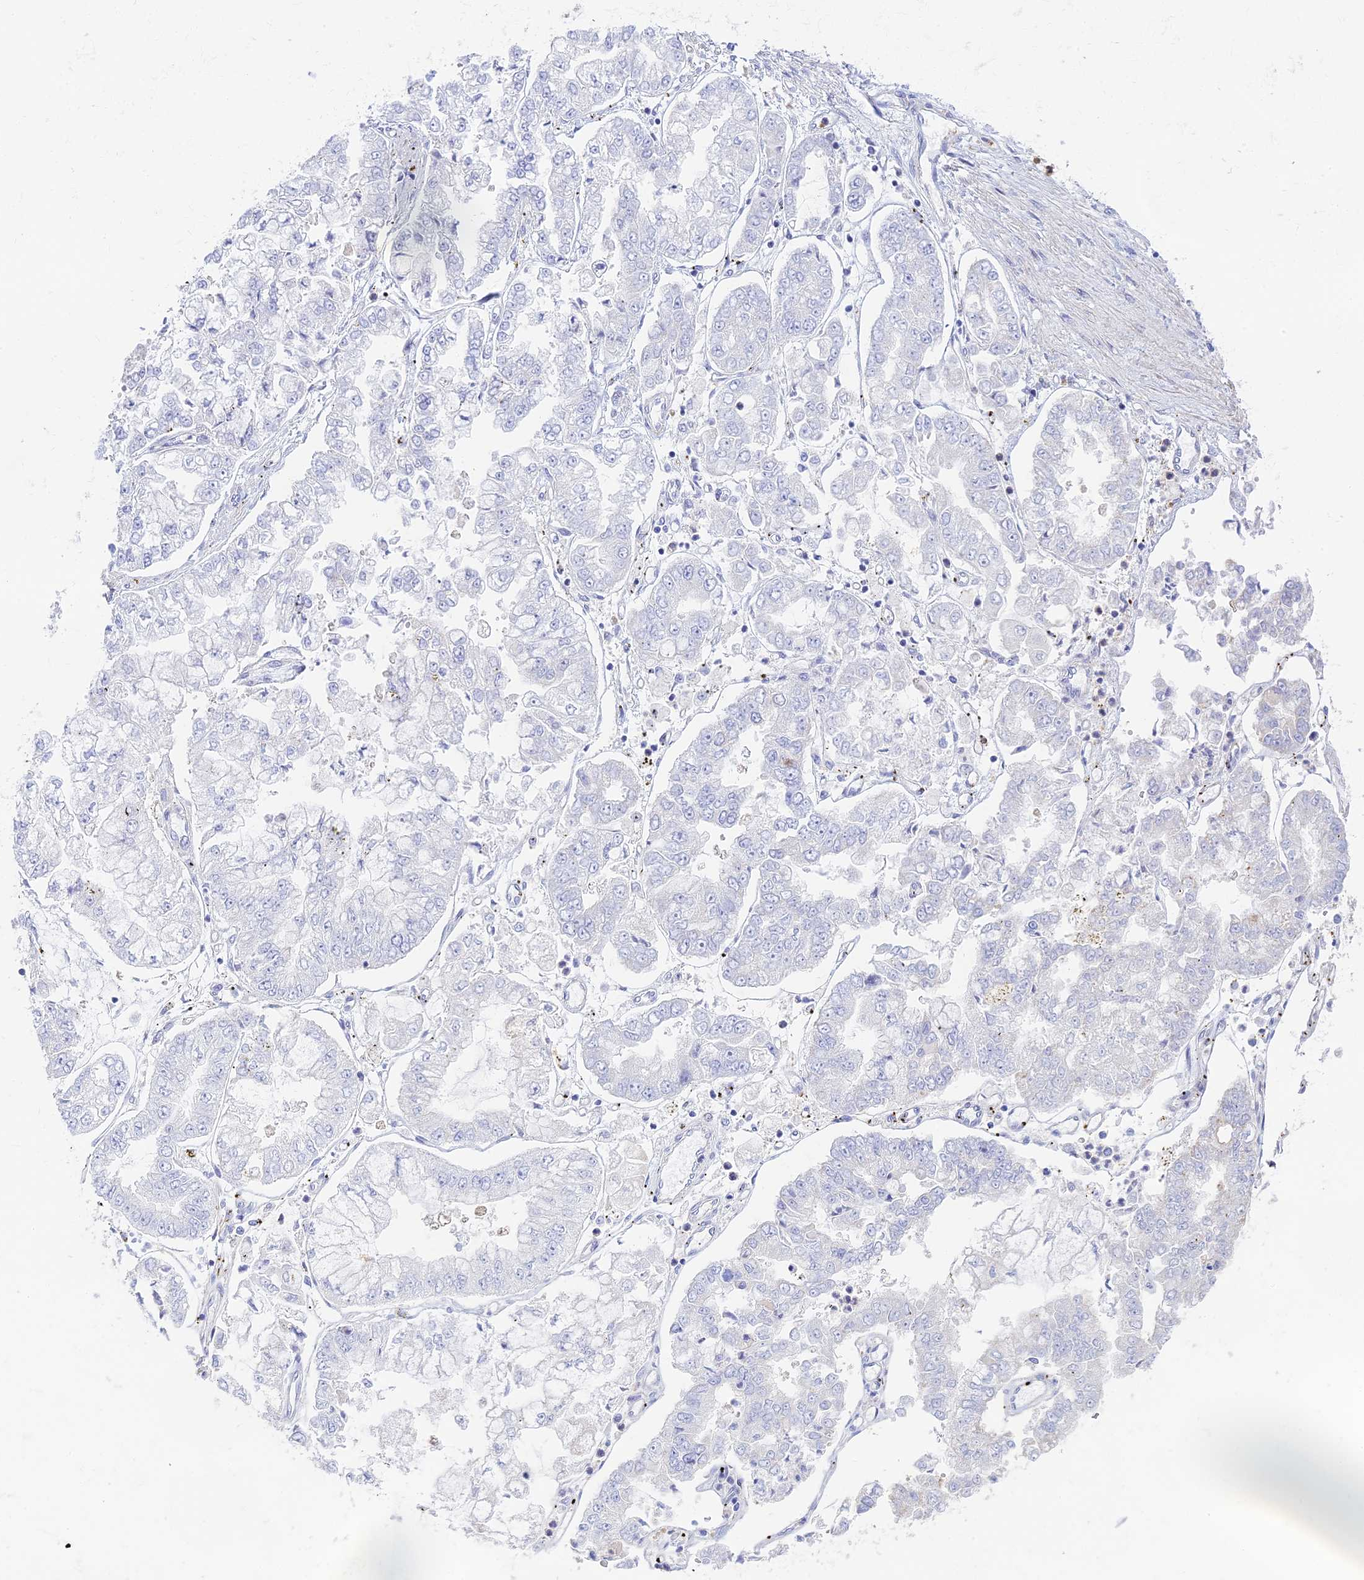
{"staining": {"intensity": "negative", "quantity": "none", "location": "none"}, "tissue": "stomach cancer", "cell_type": "Tumor cells", "image_type": "cancer", "snomed": [{"axis": "morphology", "description": "Adenocarcinoma, NOS"}, {"axis": "topography", "description": "Stomach"}], "caption": "Immunohistochemistry (IHC) photomicrograph of stomach adenocarcinoma stained for a protein (brown), which reveals no expression in tumor cells.", "gene": "STRN4", "patient": {"sex": "male", "age": 76}}